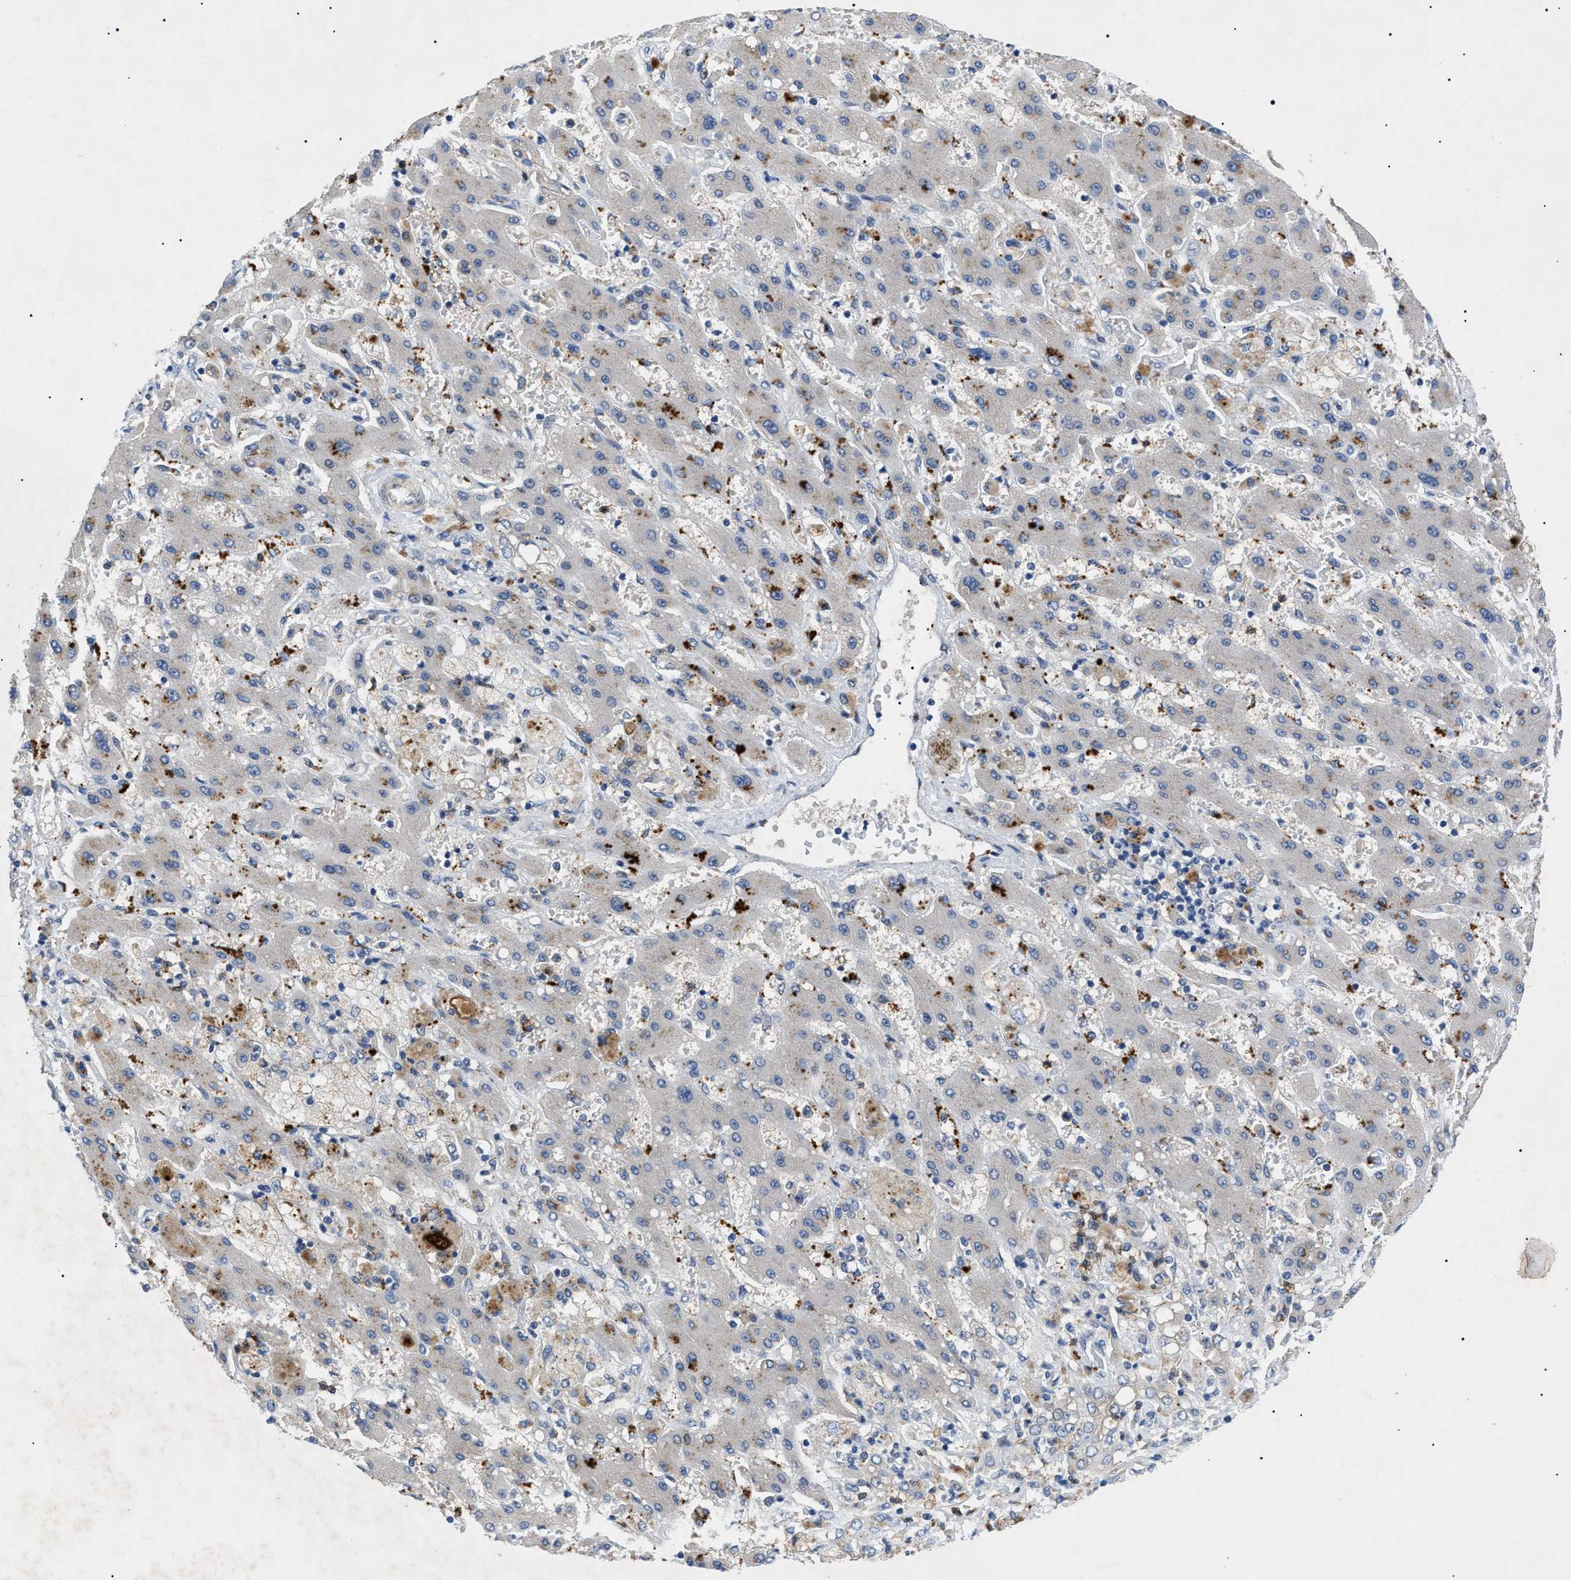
{"staining": {"intensity": "weak", "quantity": "<25%", "location": "cytoplasmic/membranous"}, "tissue": "liver cancer", "cell_type": "Tumor cells", "image_type": "cancer", "snomed": [{"axis": "morphology", "description": "Cholangiocarcinoma"}, {"axis": "topography", "description": "Liver"}], "caption": "Tumor cells show no significant protein positivity in liver cholangiocarcinoma.", "gene": "RIPK1", "patient": {"sex": "male", "age": 50}}